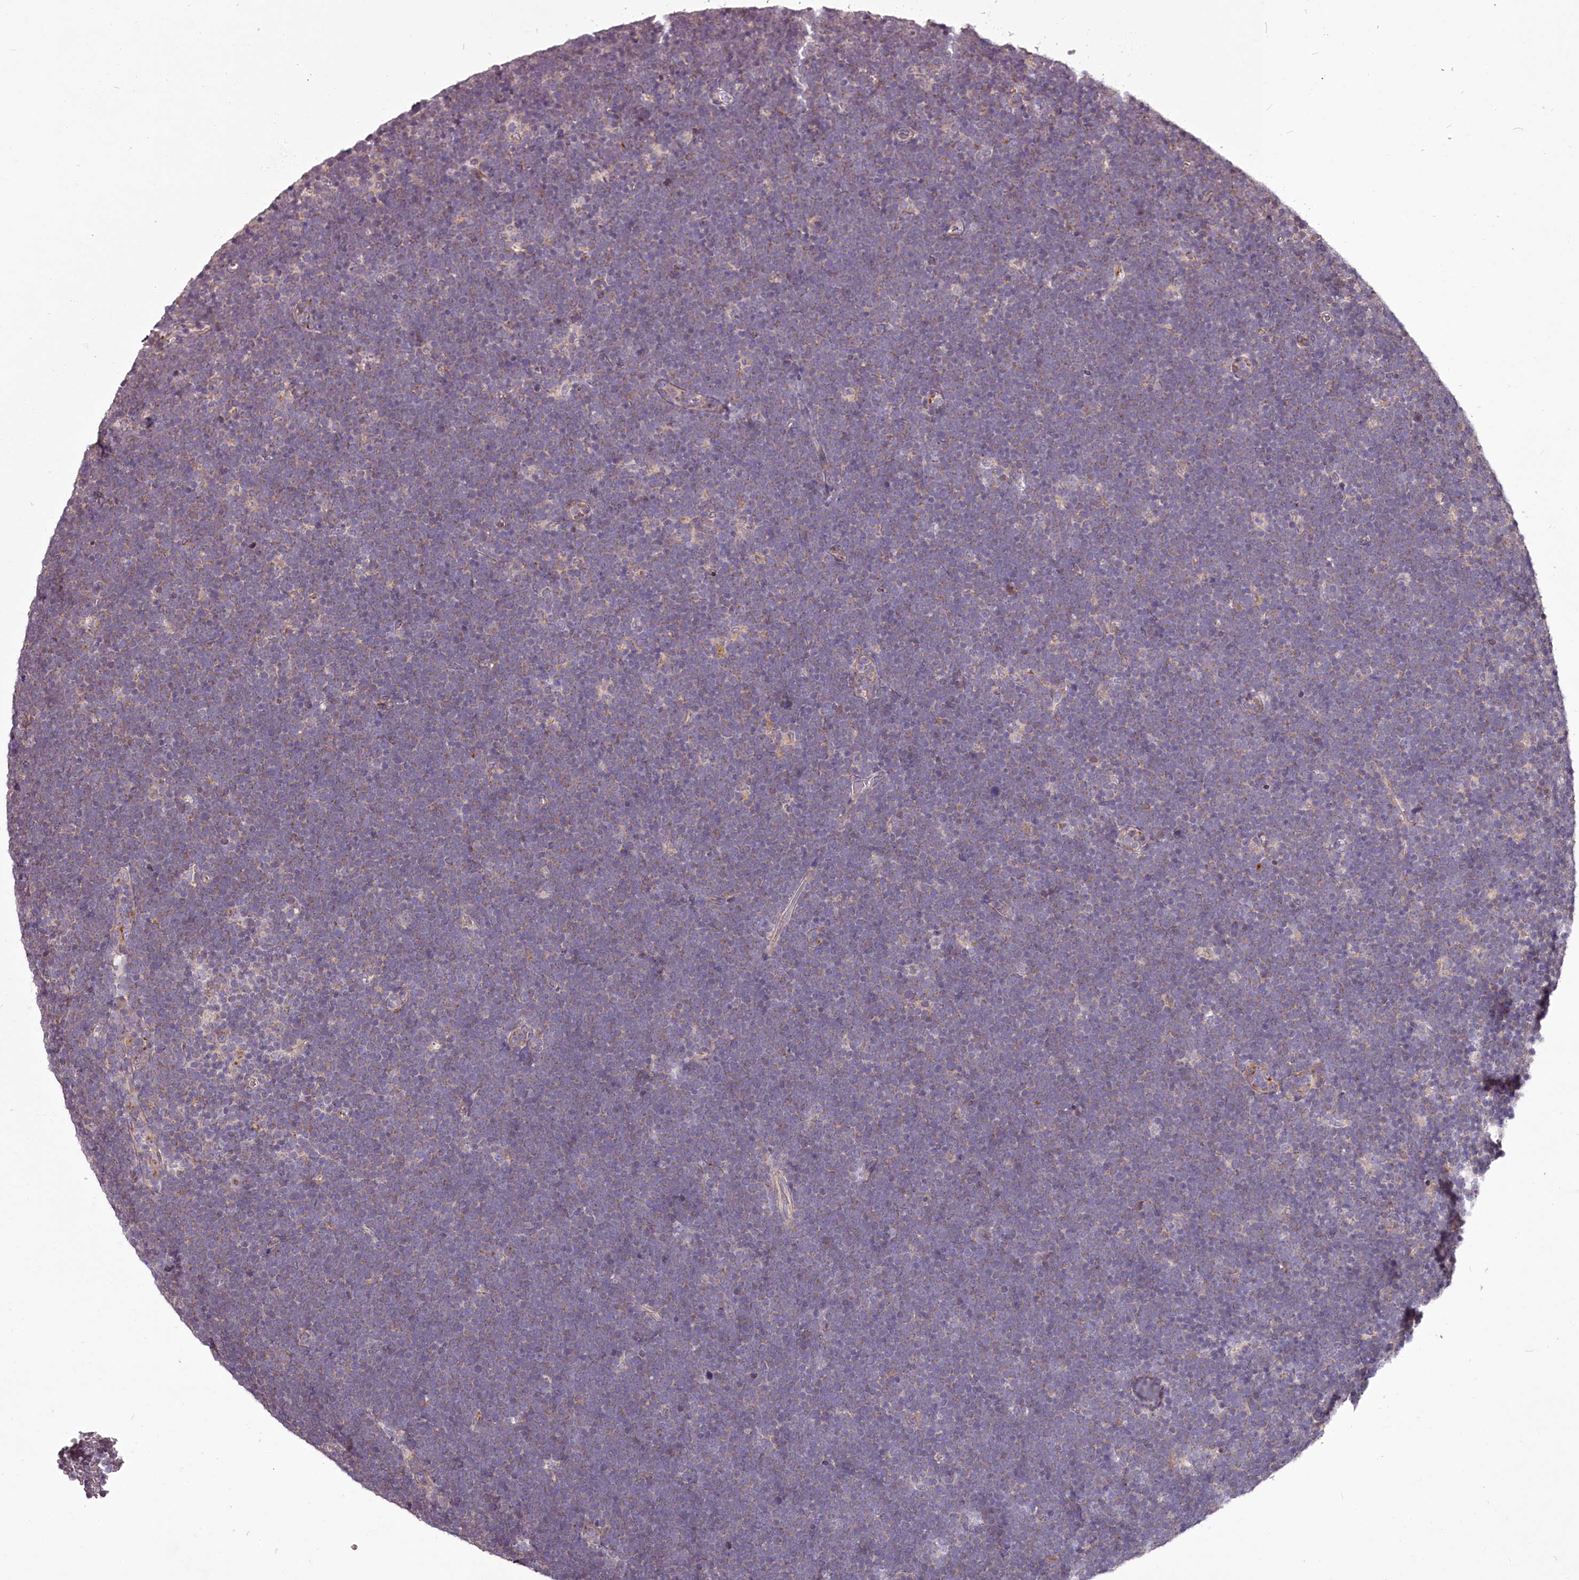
{"staining": {"intensity": "negative", "quantity": "none", "location": "none"}, "tissue": "lymphoma", "cell_type": "Tumor cells", "image_type": "cancer", "snomed": [{"axis": "morphology", "description": "Malignant lymphoma, non-Hodgkin's type, High grade"}, {"axis": "topography", "description": "Lymph node"}], "caption": "An immunohistochemistry (IHC) micrograph of lymphoma is shown. There is no staining in tumor cells of lymphoma.", "gene": "STX6", "patient": {"sex": "male", "age": 13}}